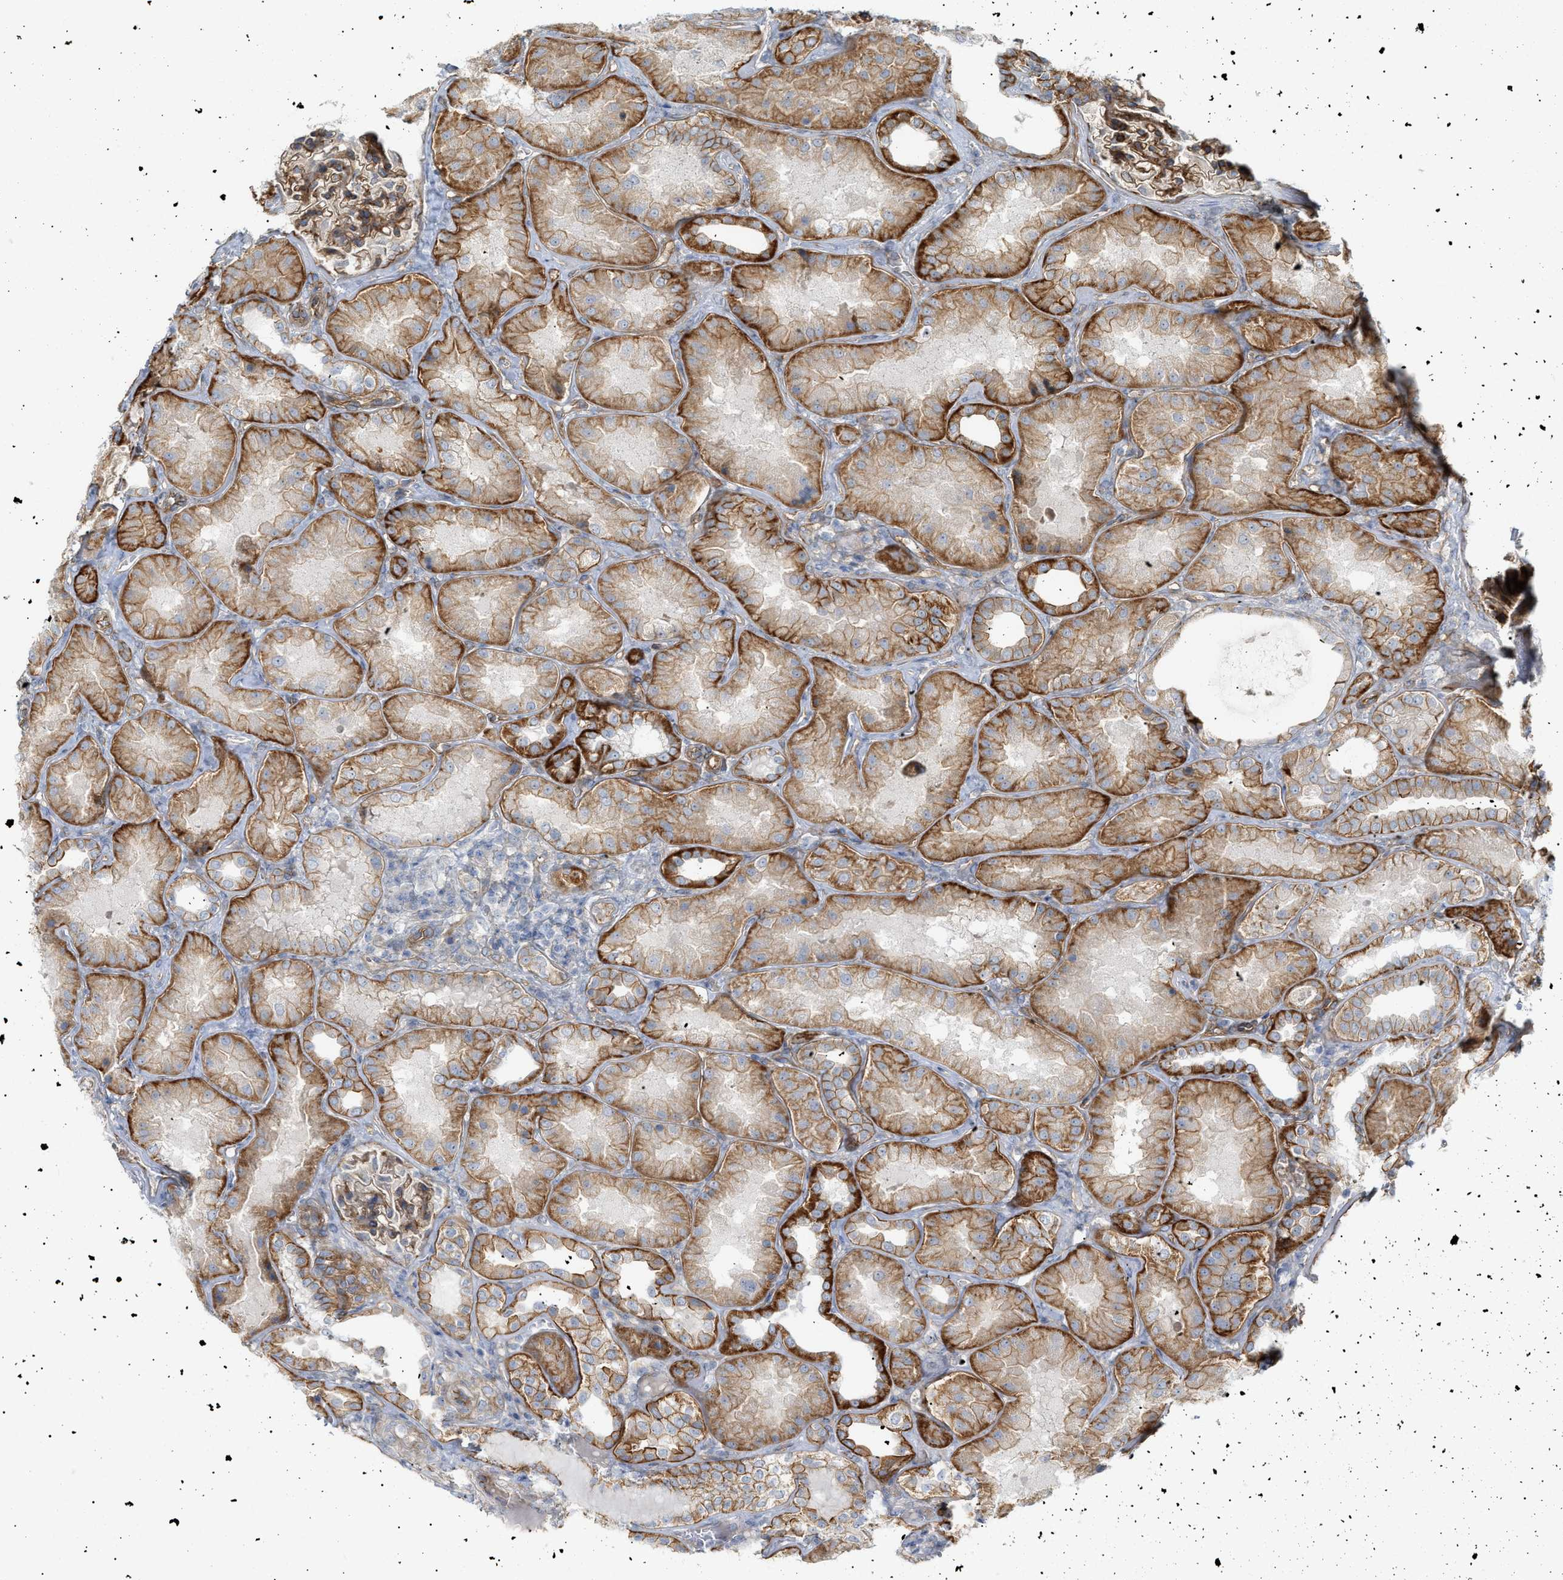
{"staining": {"intensity": "moderate", "quantity": ">75%", "location": "cytoplasmic/membranous"}, "tissue": "kidney", "cell_type": "Cells in glomeruli", "image_type": "normal", "snomed": [{"axis": "morphology", "description": "Normal tissue, NOS"}, {"axis": "topography", "description": "Kidney"}], "caption": "Immunohistochemistry (IHC) (DAB) staining of benign kidney shows moderate cytoplasmic/membranous protein expression in approximately >75% of cells in glomeruli.", "gene": "ZFHX2", "patient": {"sex": "female", "age": 56}}